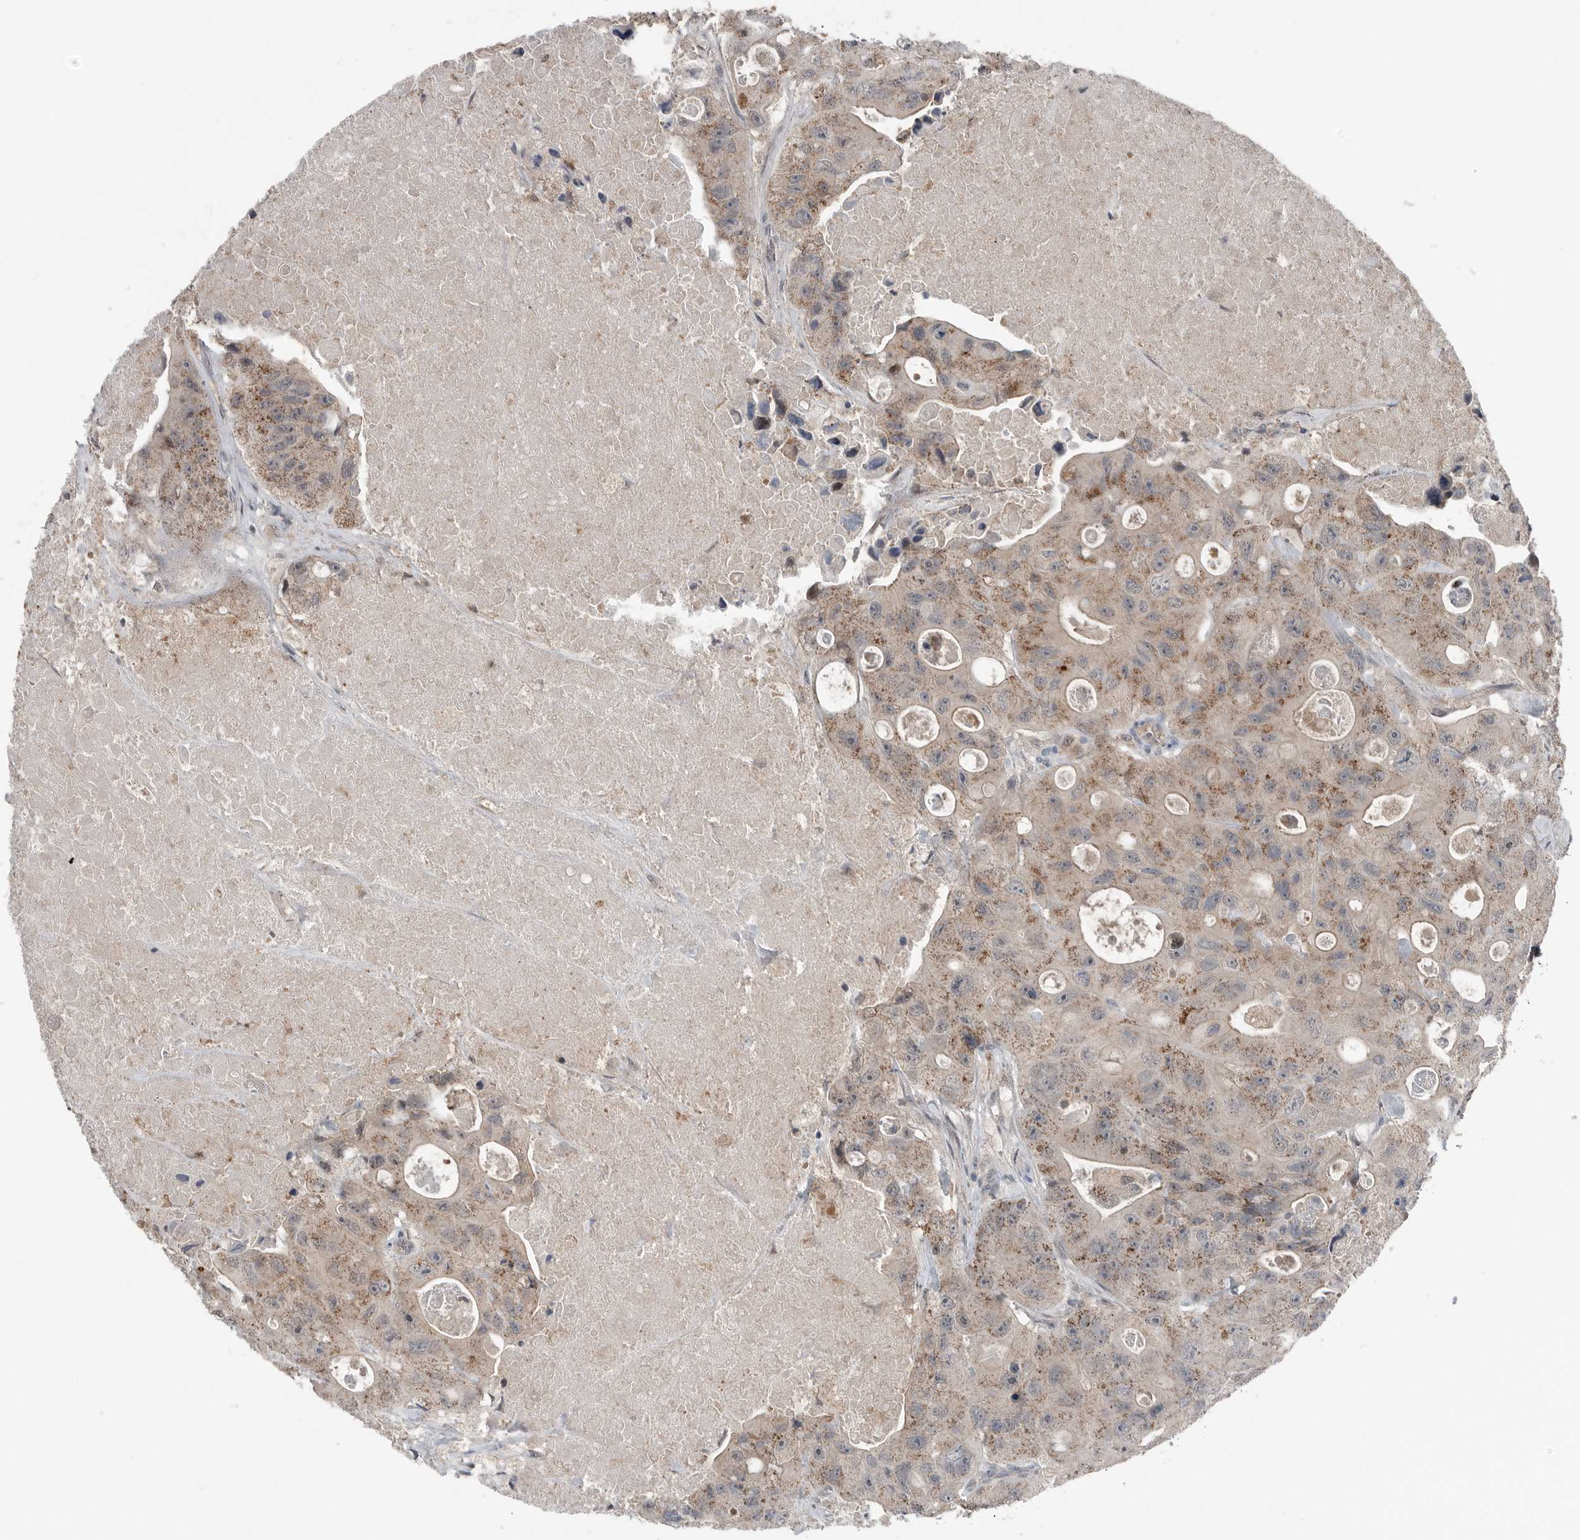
{"staining": {"intensity": "moderate", "quantity": ">75%", "location": "cytoplasmic/membranous"}, "tissue": "colorectal cancer", "cell_type": "Tumor cells", "image_type": "cancer", "snomed": [{"axis": "morphology", "description": "Adenocarcinoma, NOS"}, {"axis": "topography", "description": "Colon"}], "caption": "Colorectal cancer (adenocarcinoma) was stained to show a protein in brown. There is medium levels of moderate cytoplasmic/membranous expression in about >75% of tumor cells.", "gene": "SCP2", "patient": {"sex": "female", "age": 46}}